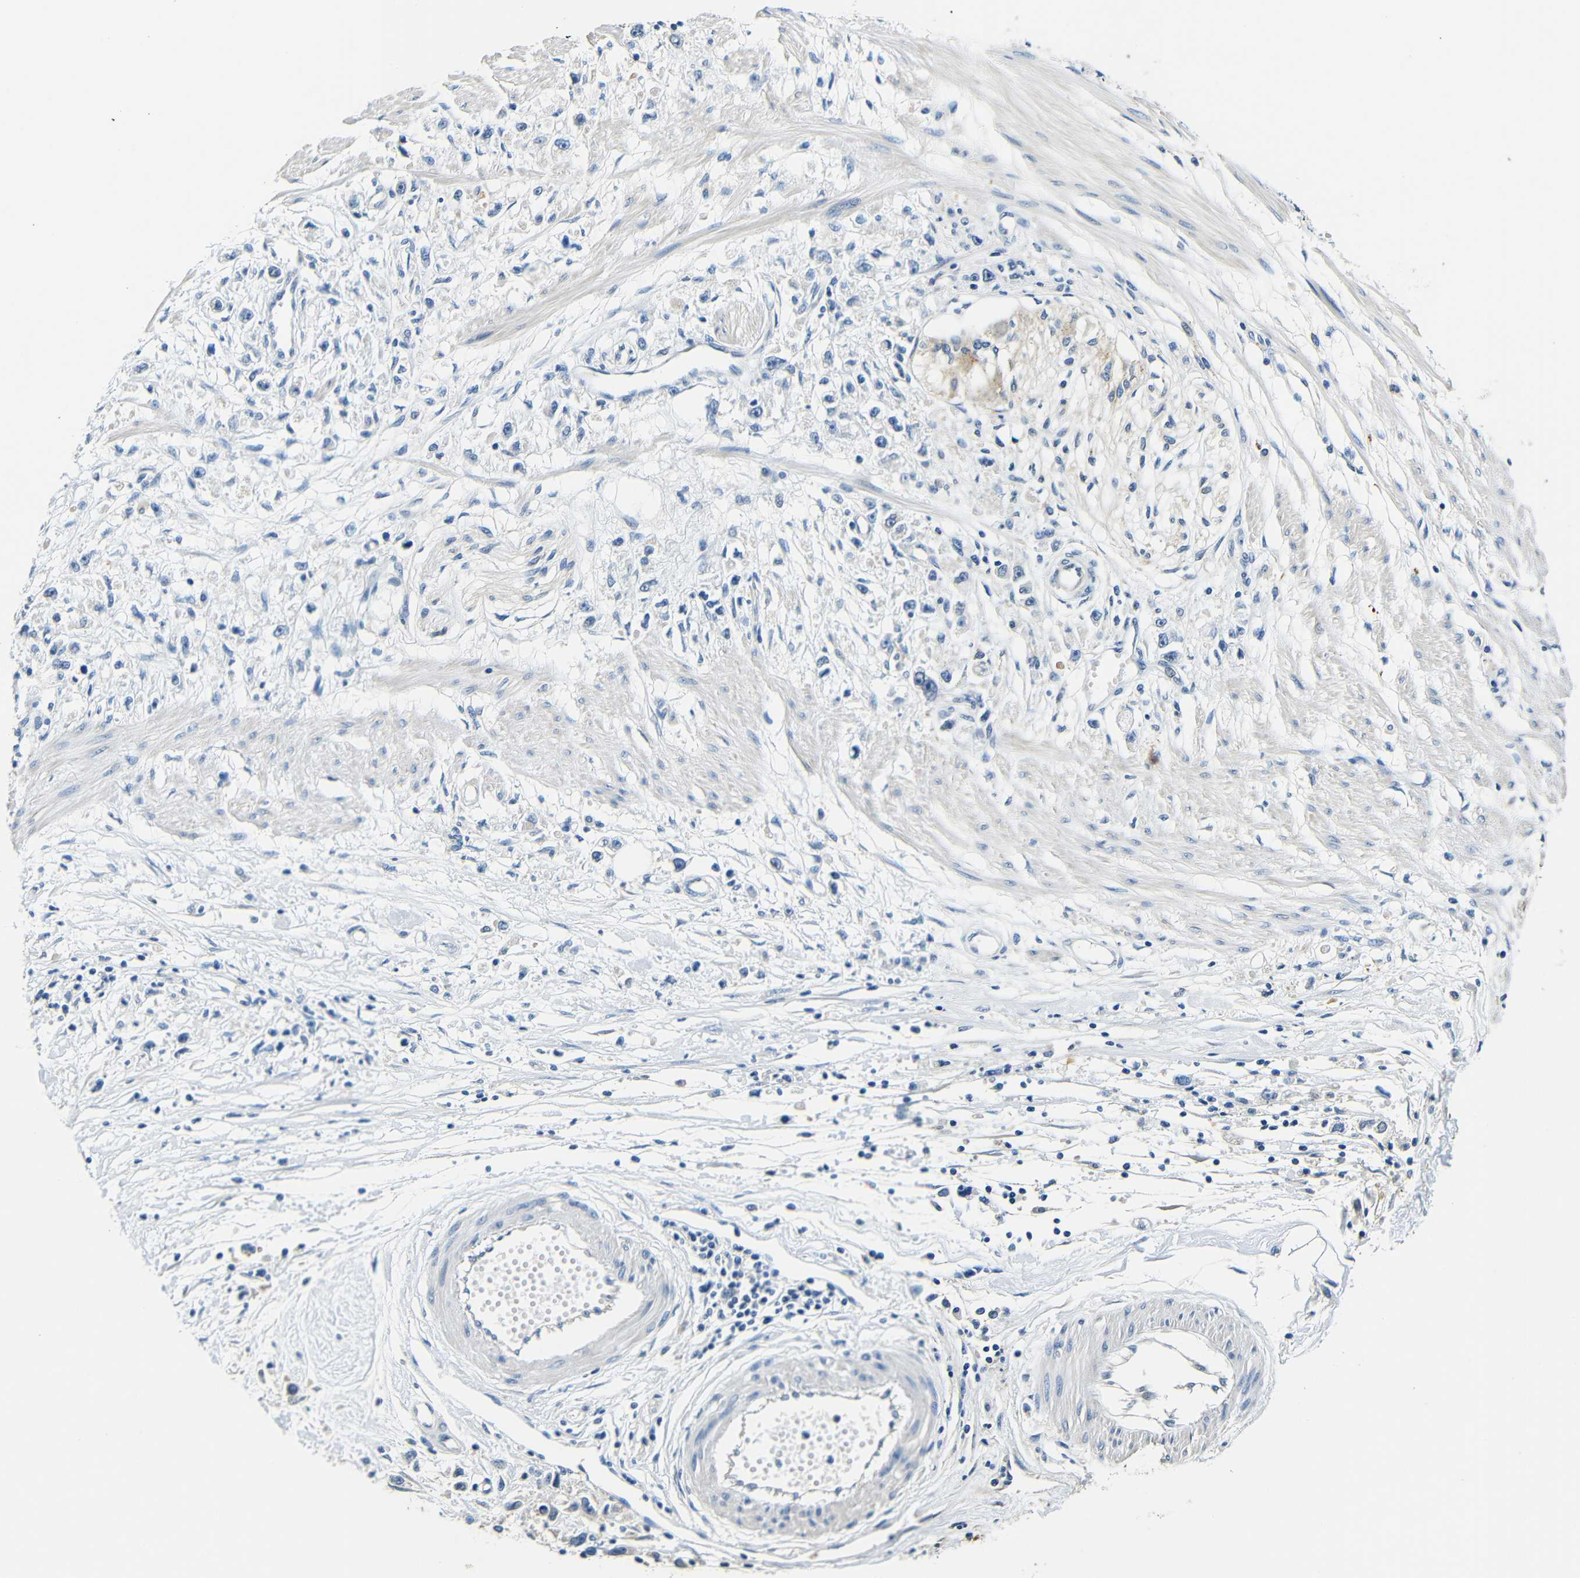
{"staining": {"intensity": "negative", "quantity": "none", "location": "none"}, "tissue": "stomach cancer", "cell_type": "Tumor cells", "image_type": "cancer", "snomed": [{"axis": "morphology", "description": "Adenocarcinoma, NOS"}, {"axis": "topography", "description": "Stomach"}], "caption": "Immunohistochemistry of human stomach adenocarcinoma reveals no expression in tumor cells.", "gene": "FMO5", "patient": {"sex": "female", "age": 59}}